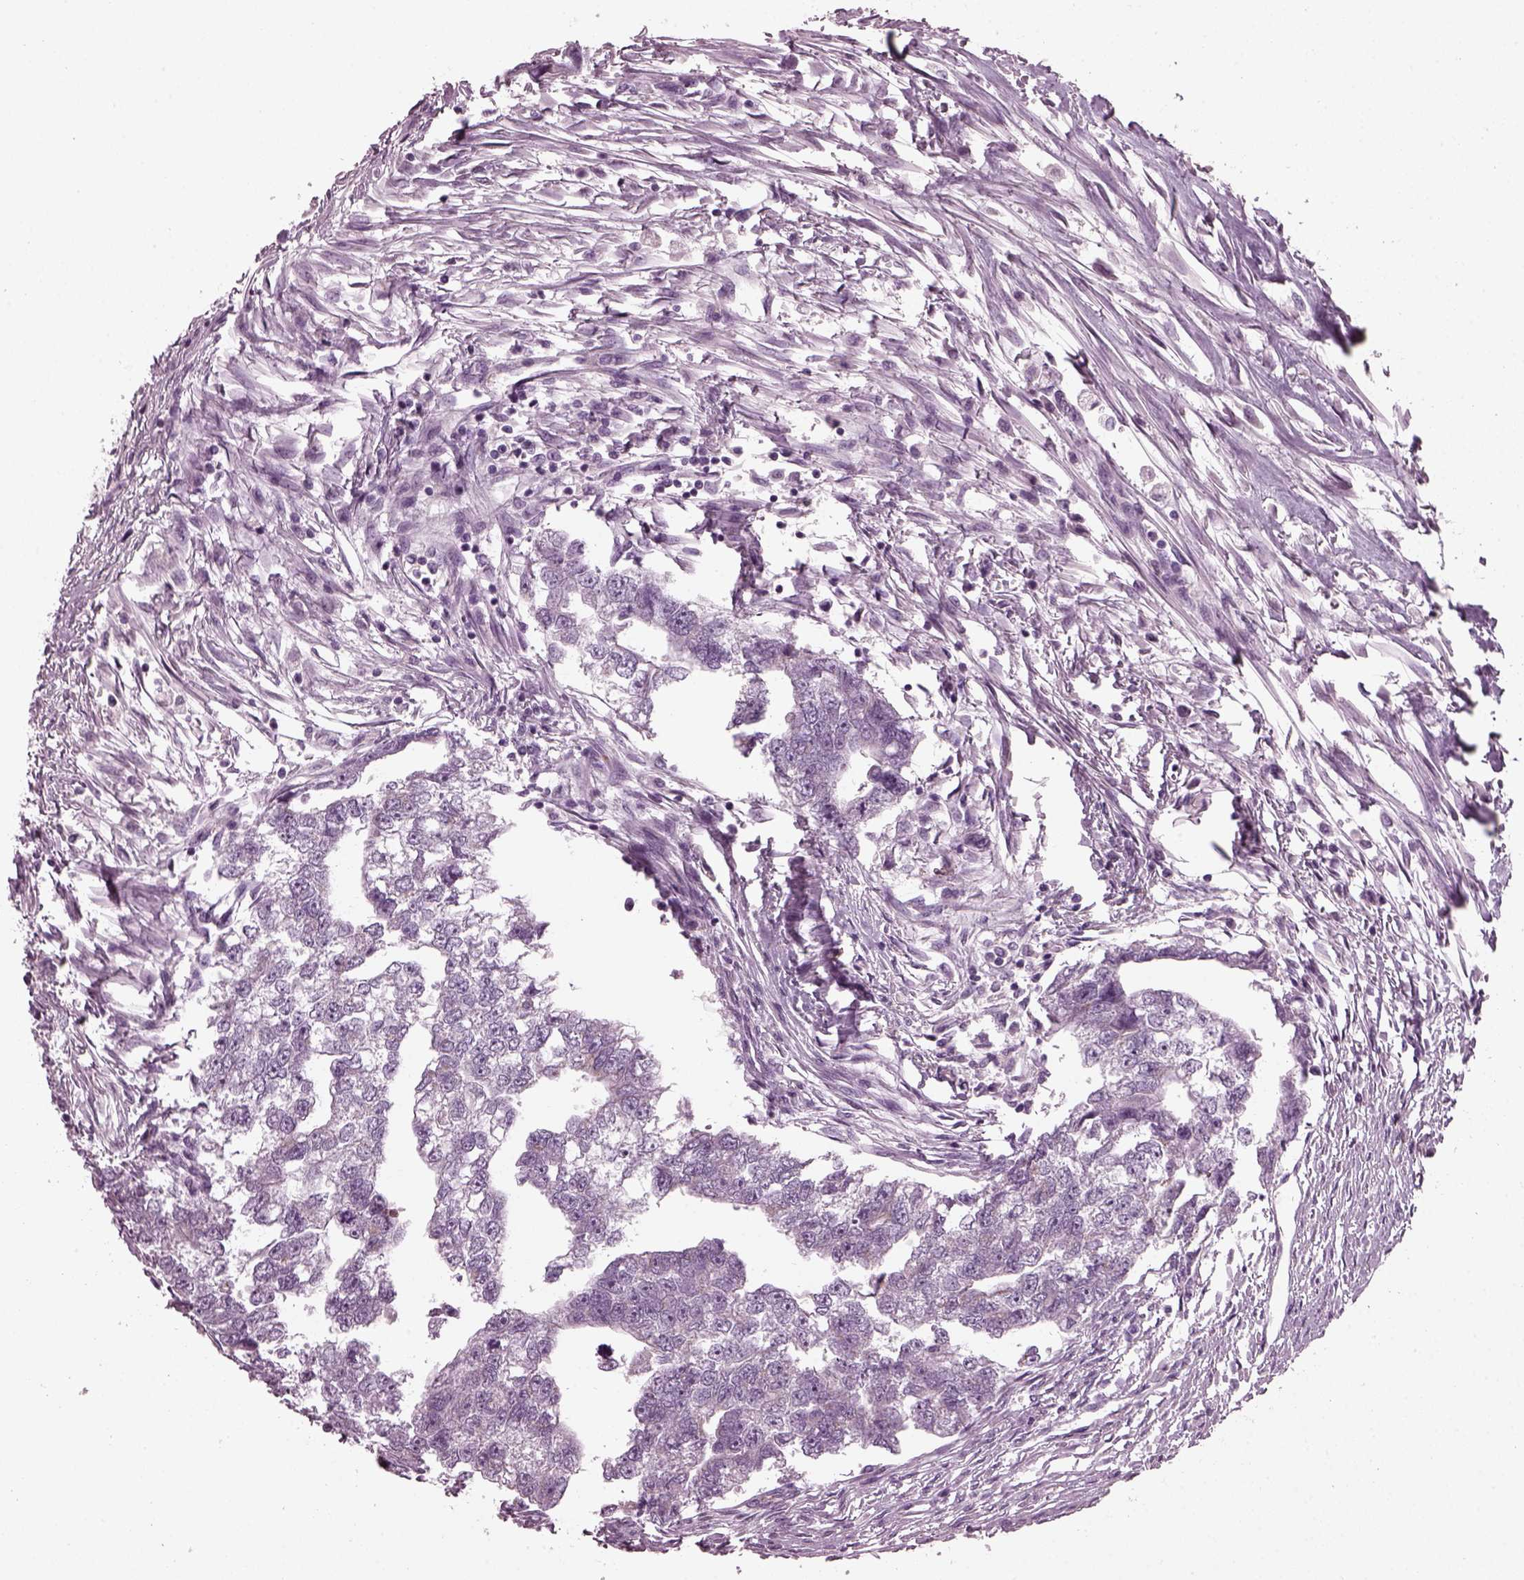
{"staining": {"intensity": "negative", "quantity": "none", "location": "none"}, "tissue": "testis cancer", "cell_type": "Tumor cells", "image_type": "cancer", "snomed": [{"axis": "morphology", "description": "Carcinoma, Embryonal, NOS"}, {"axis": "morphology", "description": "Teratoma, malignant, NOS"}, {"axis": "topography", "description": "Testis"}], "caption": "The photomicrograph reveals no significant expression in tumor cells of testis cancer (malignant teratoma). (DAB IHC, high magnification).", "gene": "DPYSL5", "patient": {"sex": "male", "age": 44}}